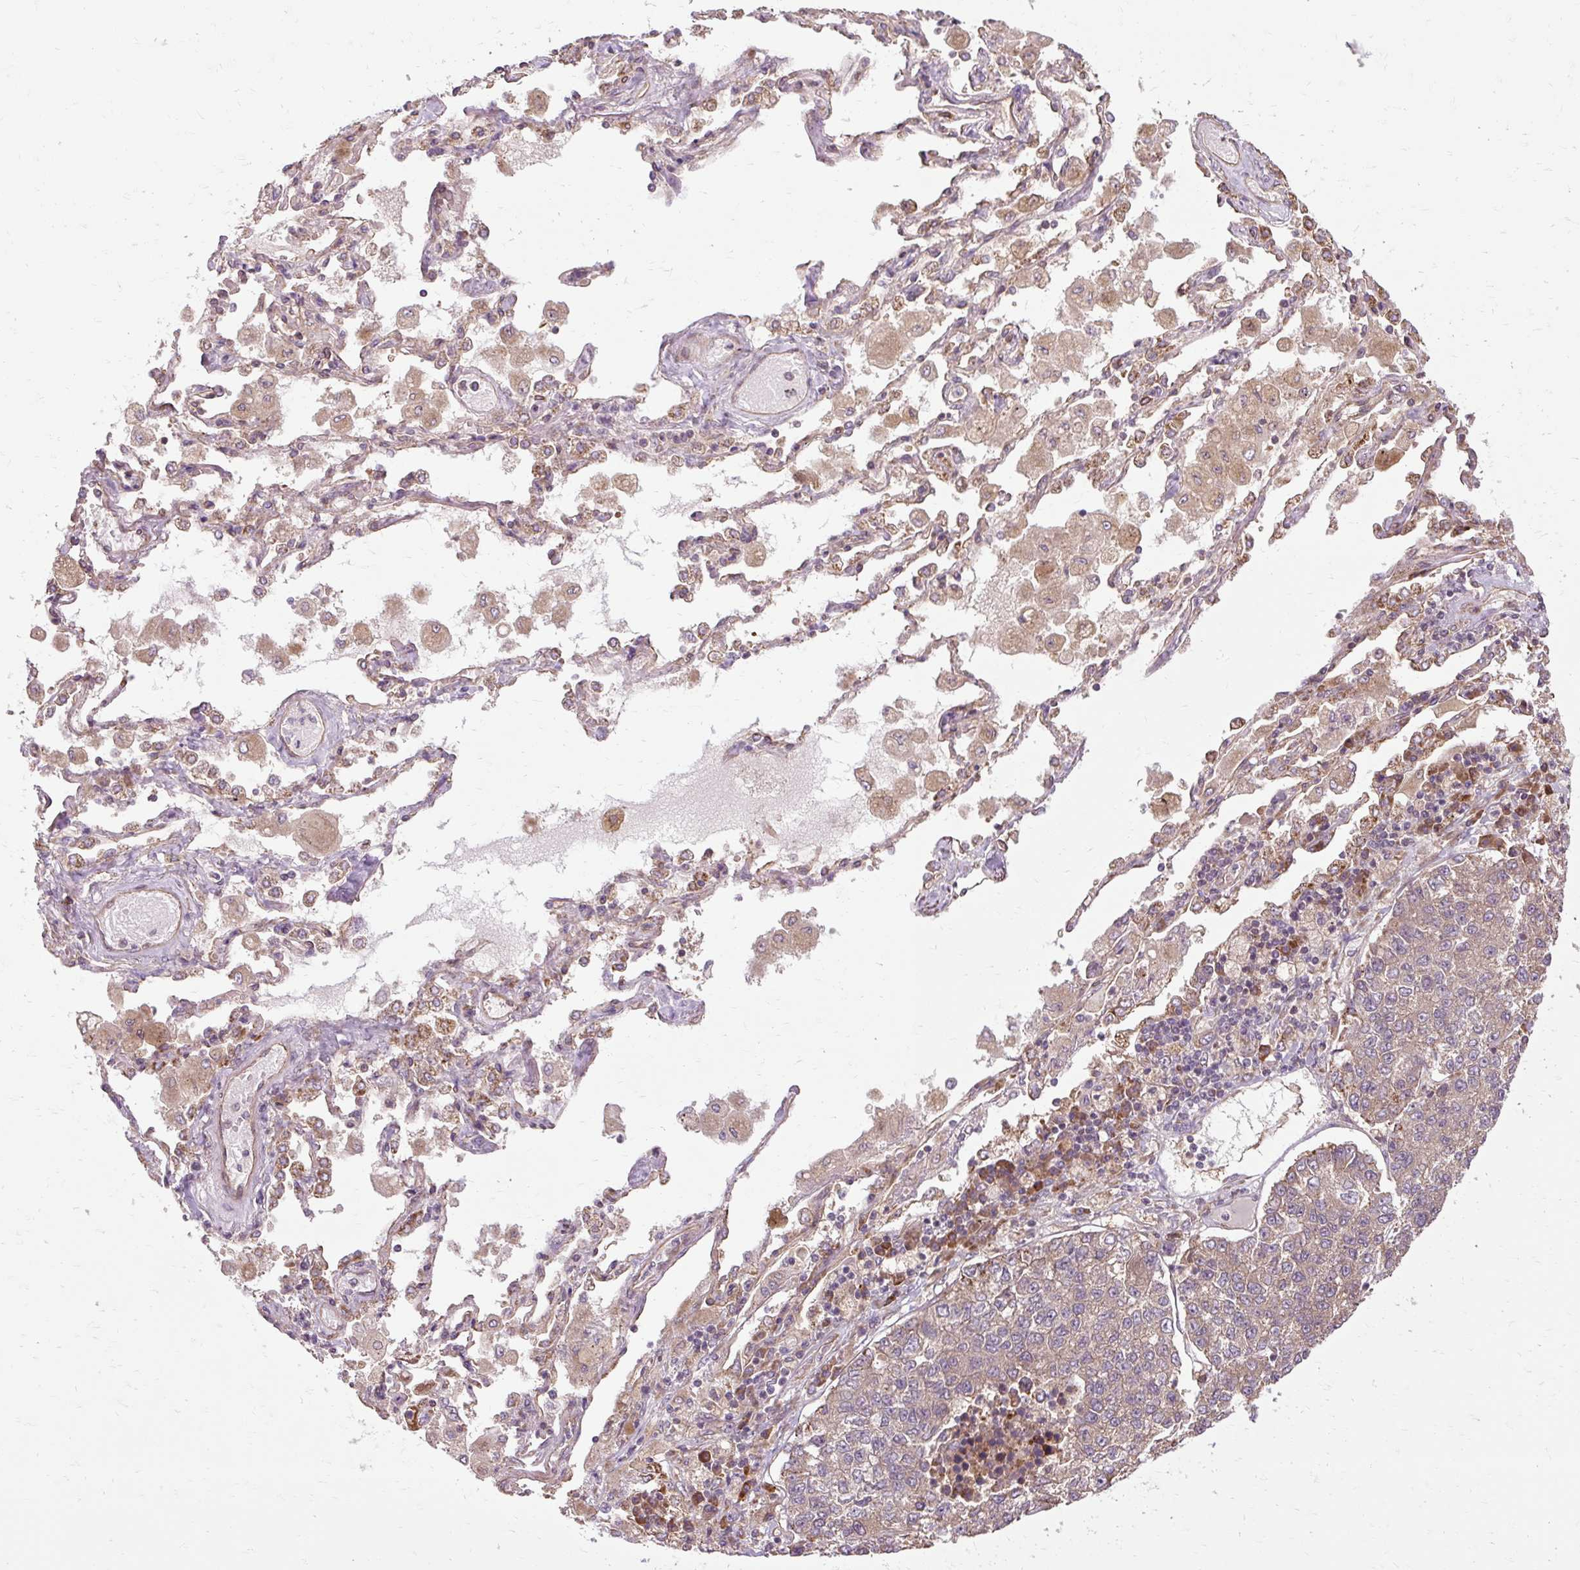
{"staining": {"intensity": "weak", "quantity": ">75%", "location": "cytoplasmic/membranous"}, "tissue": "lung cancer", "cell_type": "Tumor cells", "image_type": "cancer", "snomed": [{"axis": "morphology", "description": "Adenocarcinoma, NOS"}, {"axis": "topography", "description": "Lung"}], "caption": "An immunohistochemistry image of tumor tissue is shown. Protein staining in brown shows weak cytoplasmic/membranous positivity in lung cancer within tumor cells. (IHC, brightfield microscopy, high magnification).", "gene": "FLRT1", "patient": {"sex": "male", "age": 49}}